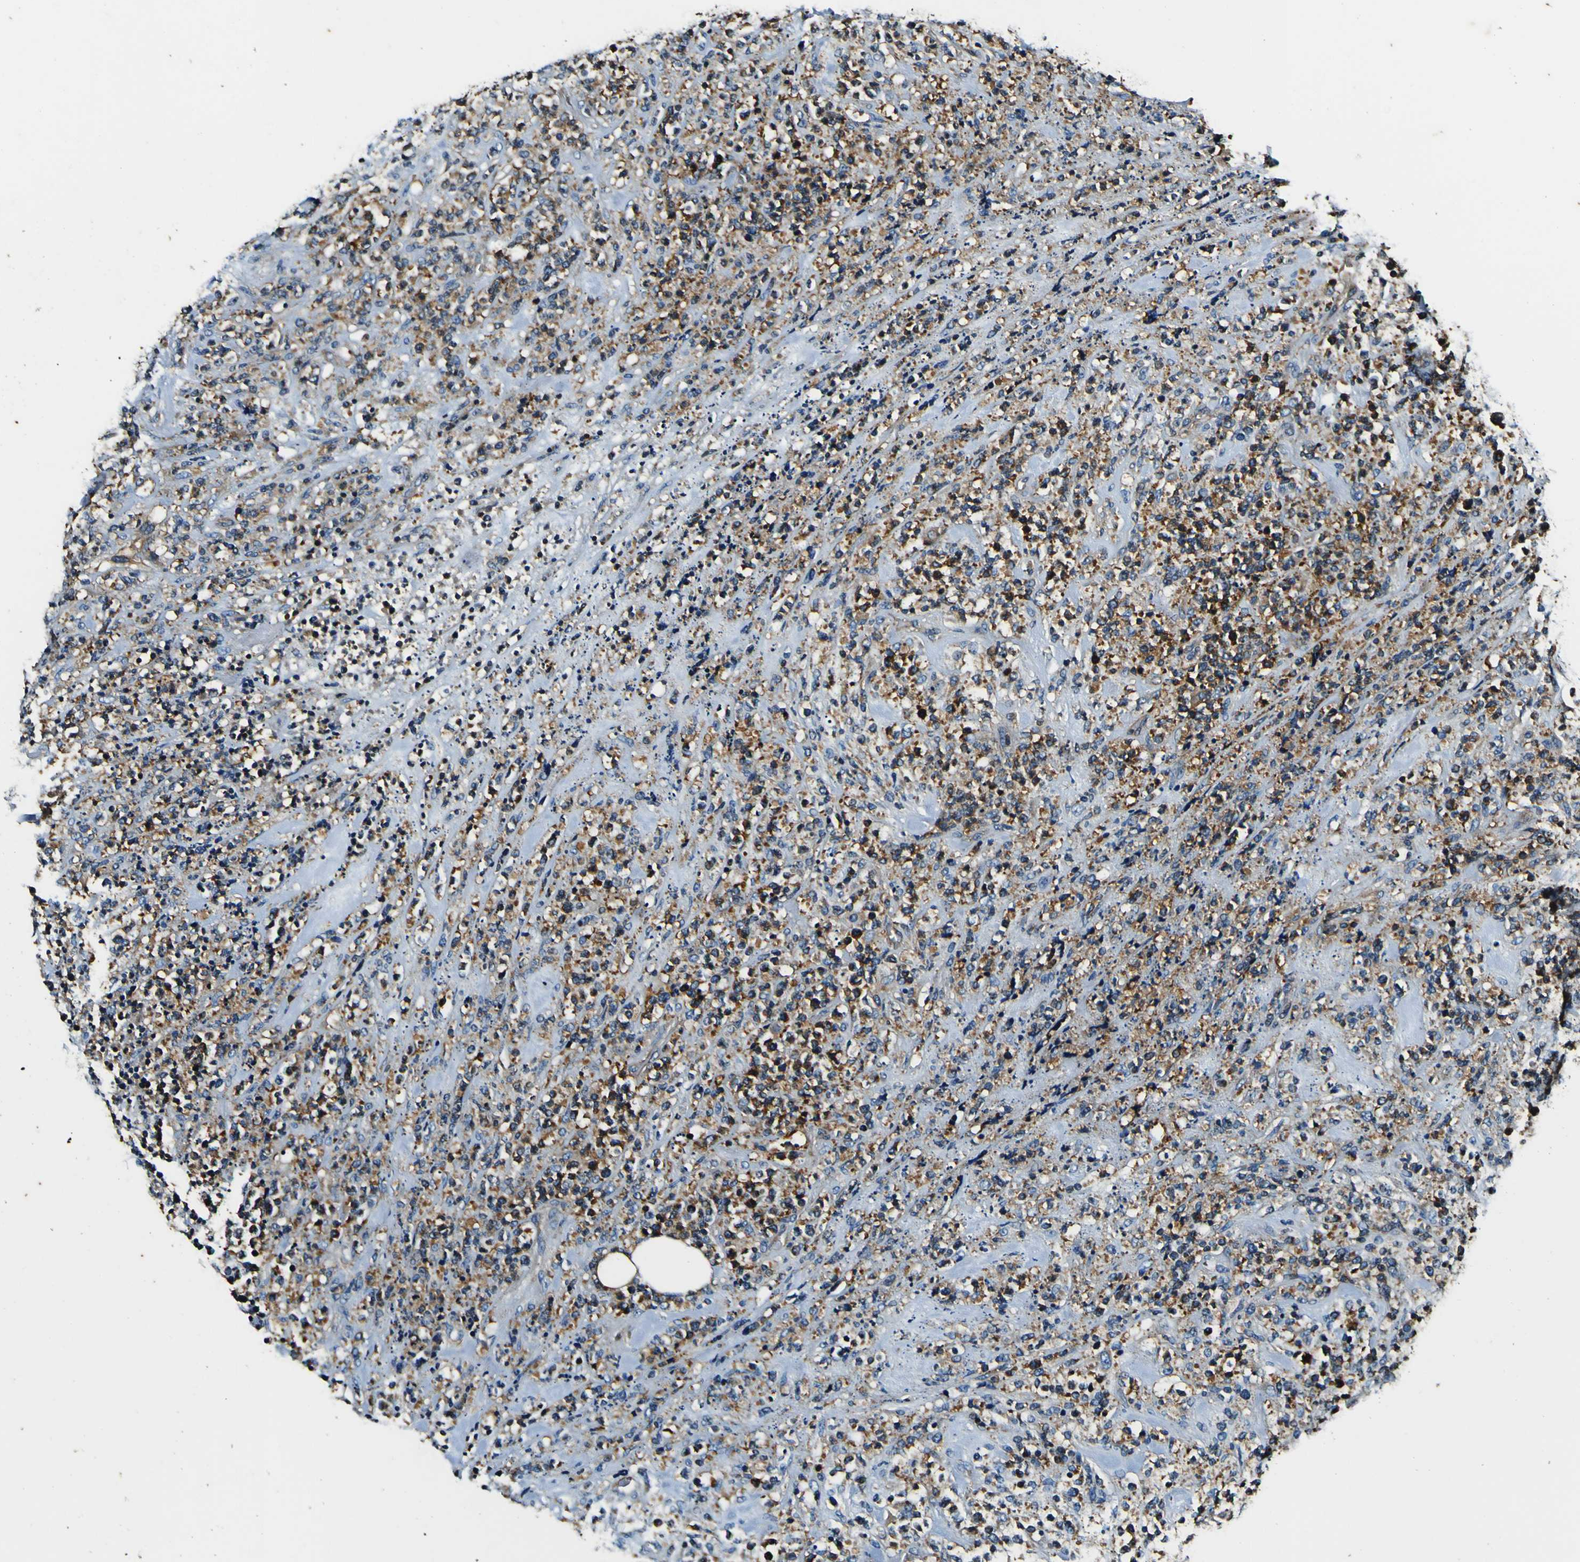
{"staining": {"intensity": "strong", "quantity": "<25%", "location": "cytoplasmic/membranous"}, "tissue": "lymphoma", "cell_type": "Tumor cells", "image_type": "cancer", "snomed": [{"axis": "morphology", "description": "Malignant lymphoma, non-Hodgkin's type, High grade"}, {"axis": "topography", "description": "Soft tissue"}], "caption": "Lymphoma tissue displays strong cytoplasmic/membranous staining in approximately <25% of tumor cells, visualized by immunohistochemistry.", "gene": "RHOT2", "patient": {"sex": "male", "age": 18}}